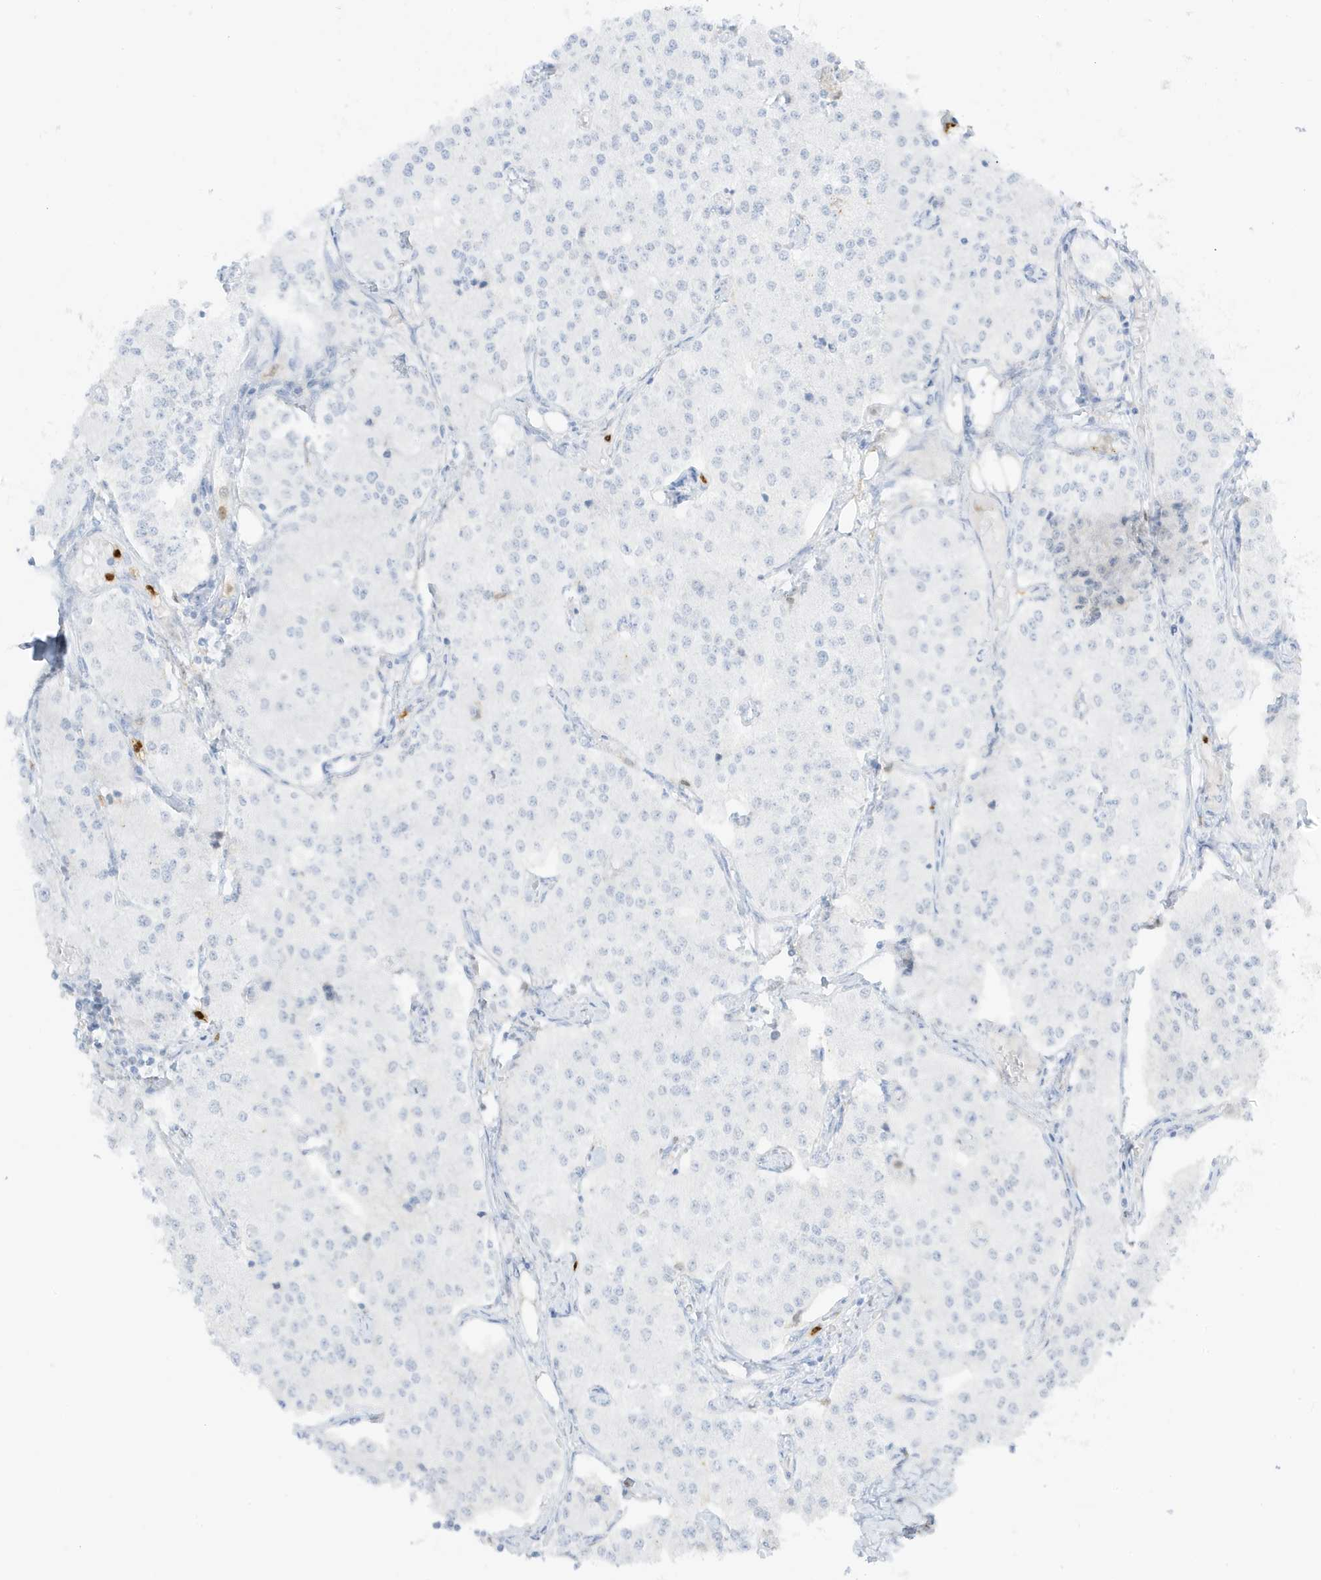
{"staining": {"intensity": "negative", "quantity": "none", "location": "none"}, "tissue": "carcinoid", "cell_type": "Tumor cells", "image_type": "cancer", "snomed": [{"axis": "morphology", "description": "Carcinoid, malignant, NOS"}, {"axis": "topography", "description": "Colon"}], "caption": "Carcinoid (malignant) was stained to show a protein in brown. There is no significant expression in tumor cells.", "gene": "GCA", "patient": {"sex": "female", "age": 52}}